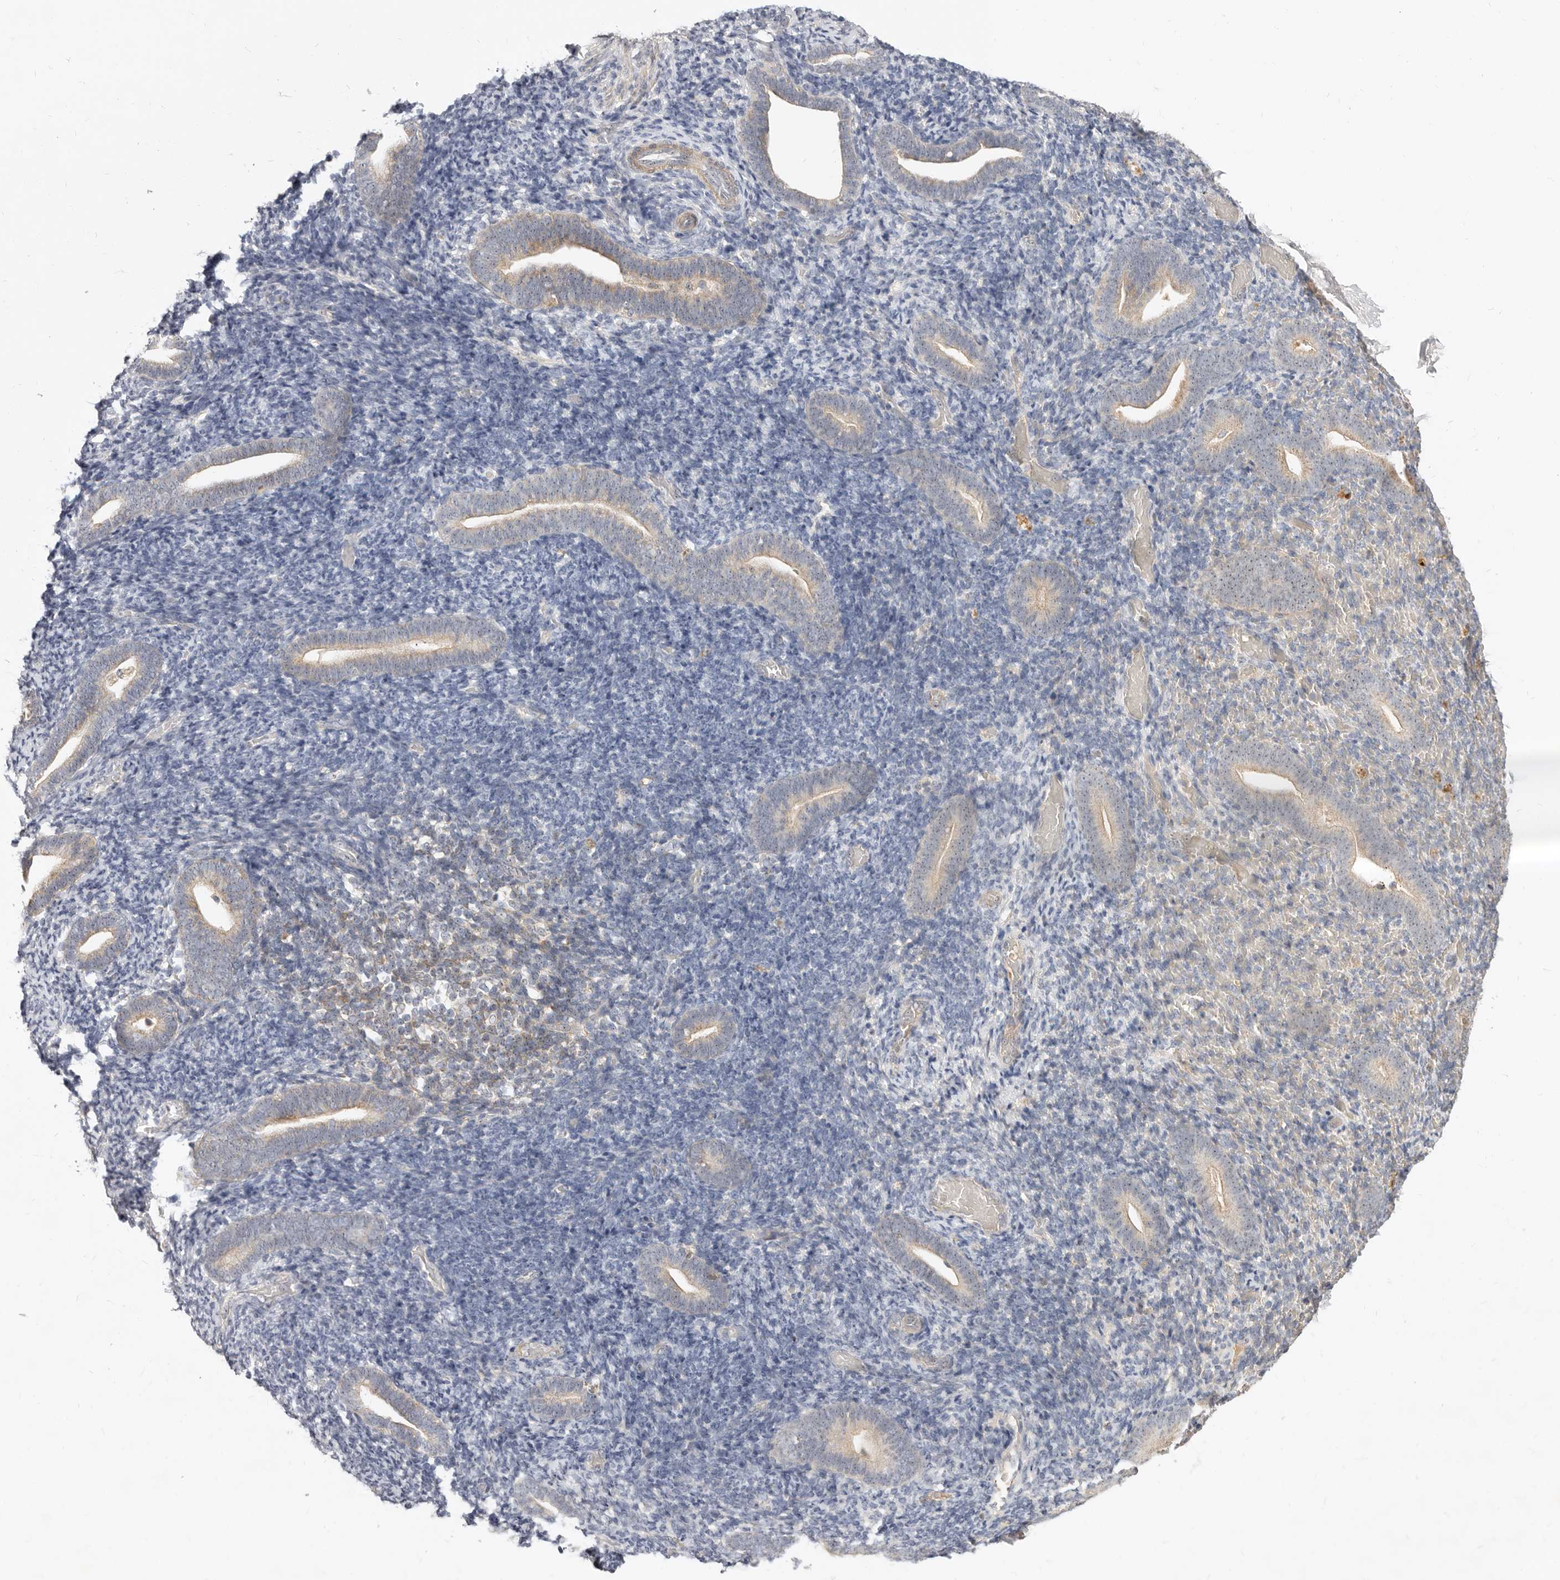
{"staining": {"intensity": "negative", "quantity": "none", "location": "none"}, "tissue": "endometrium", "cell_type": "Cells in endometrial stroma", "image_type": "normal", "snomed": [{"axis": "morphology", "description": "Normal tissue, NOS"}, {"axis": "topography", "description": "Endometrium"}], "caption": "Immunohistochemistry (IHC) photomicrograph of normal endometrium stained for a protein (brown), which shows no positivity in cells in endometrial stroma.", "gene": "MICALL2", "patient": {"sex": "female", "age": 51}}